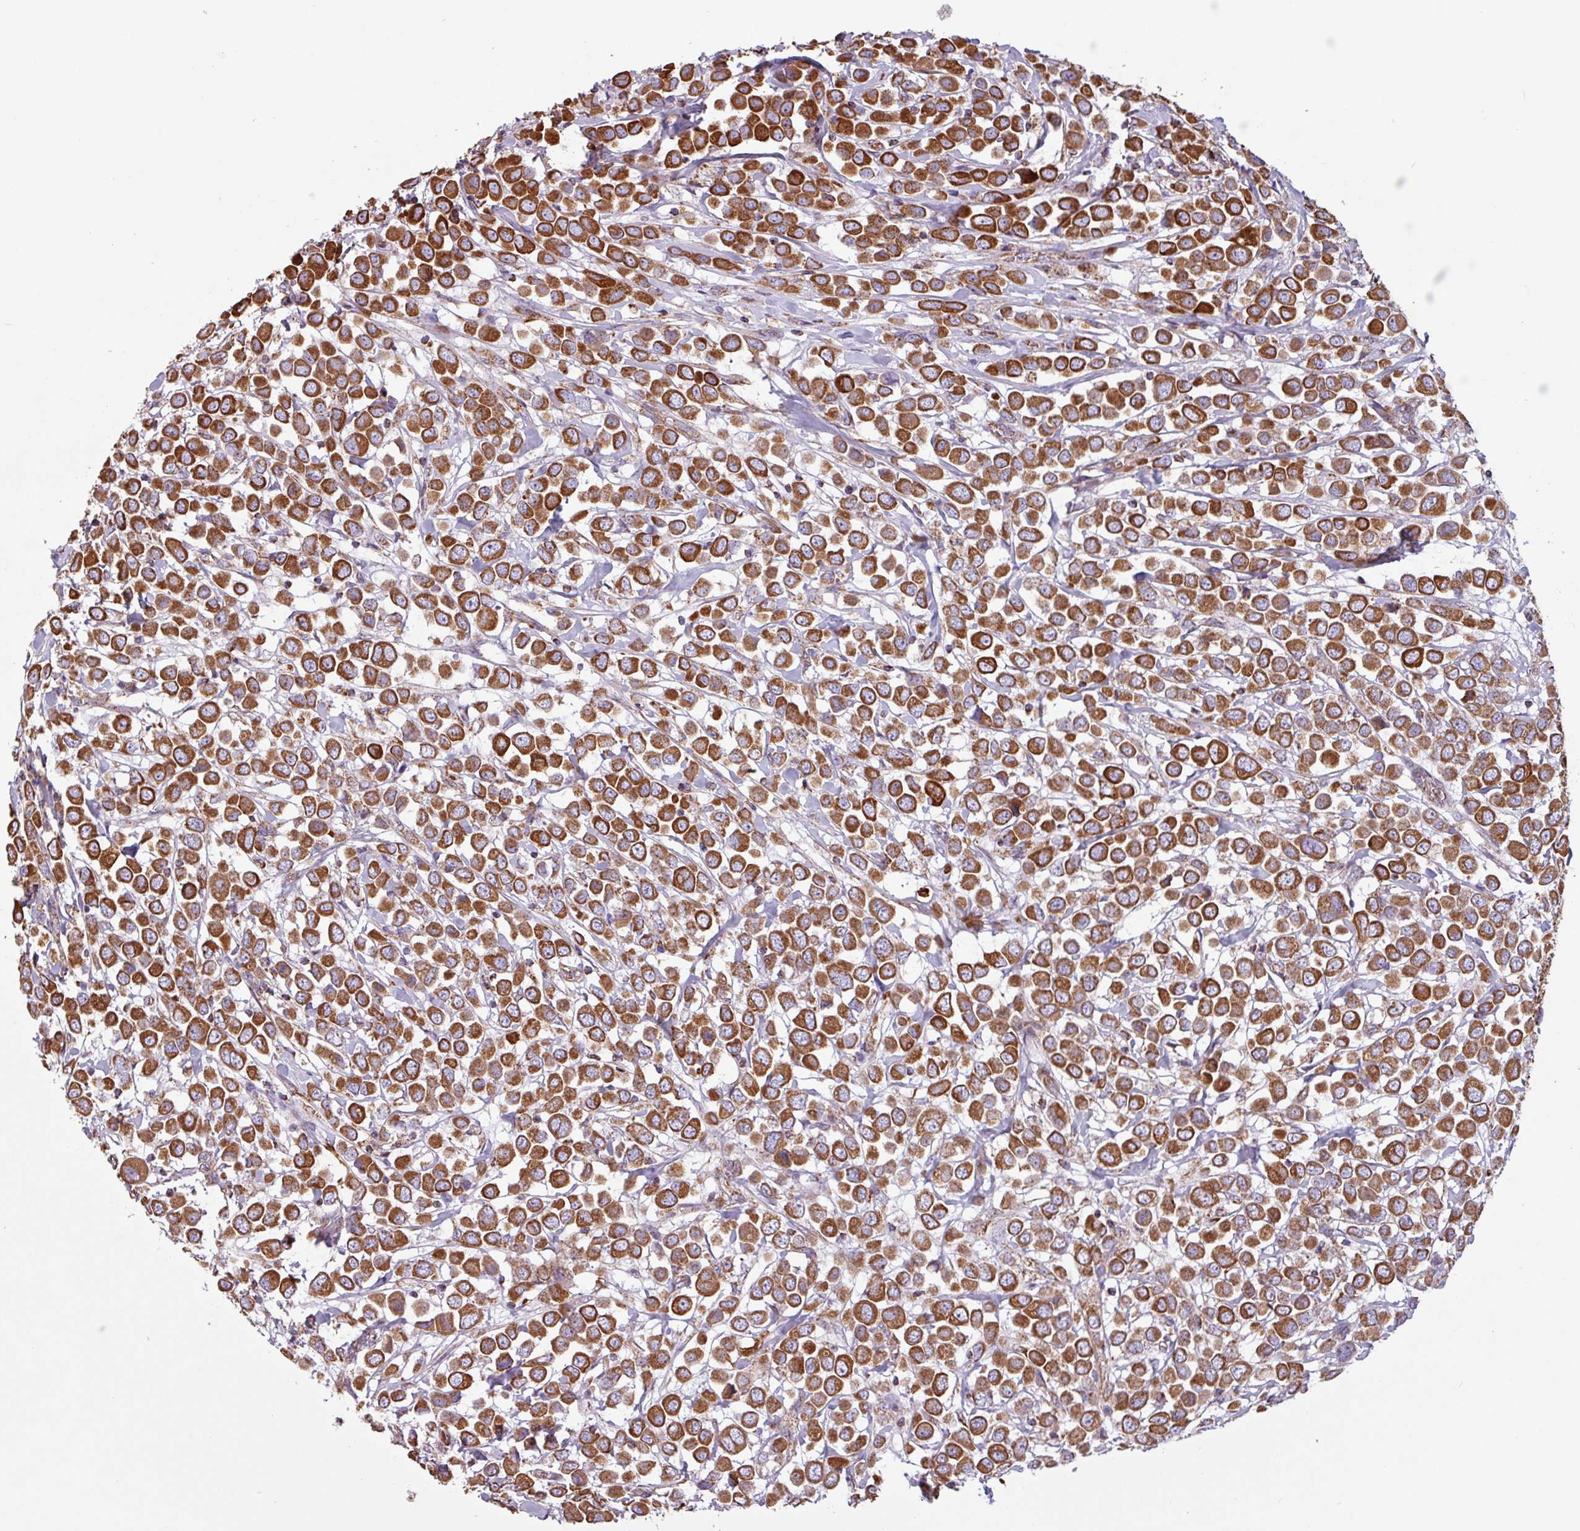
{"staining": {"intensity": "strong", "quantity": ">75%", "location": "cytoplasmic/membranous"}, "tissue": "breast cancer", "cell_type": "Tumor cells", "image_type": "cancer", "snomed": [{"axis": "morphology", "description": "Duct carcinoma"}, {"axis": "topography", "description": "Breast"}], "caption": "The image shows staining of infiltrating ductal carcinoma (breast), revealing strong cytoplasmic/membranous protein staining (brown color) within tumor cells.", "gene": "CAMK1", "patient": {"sex": "female", "age": 61}}